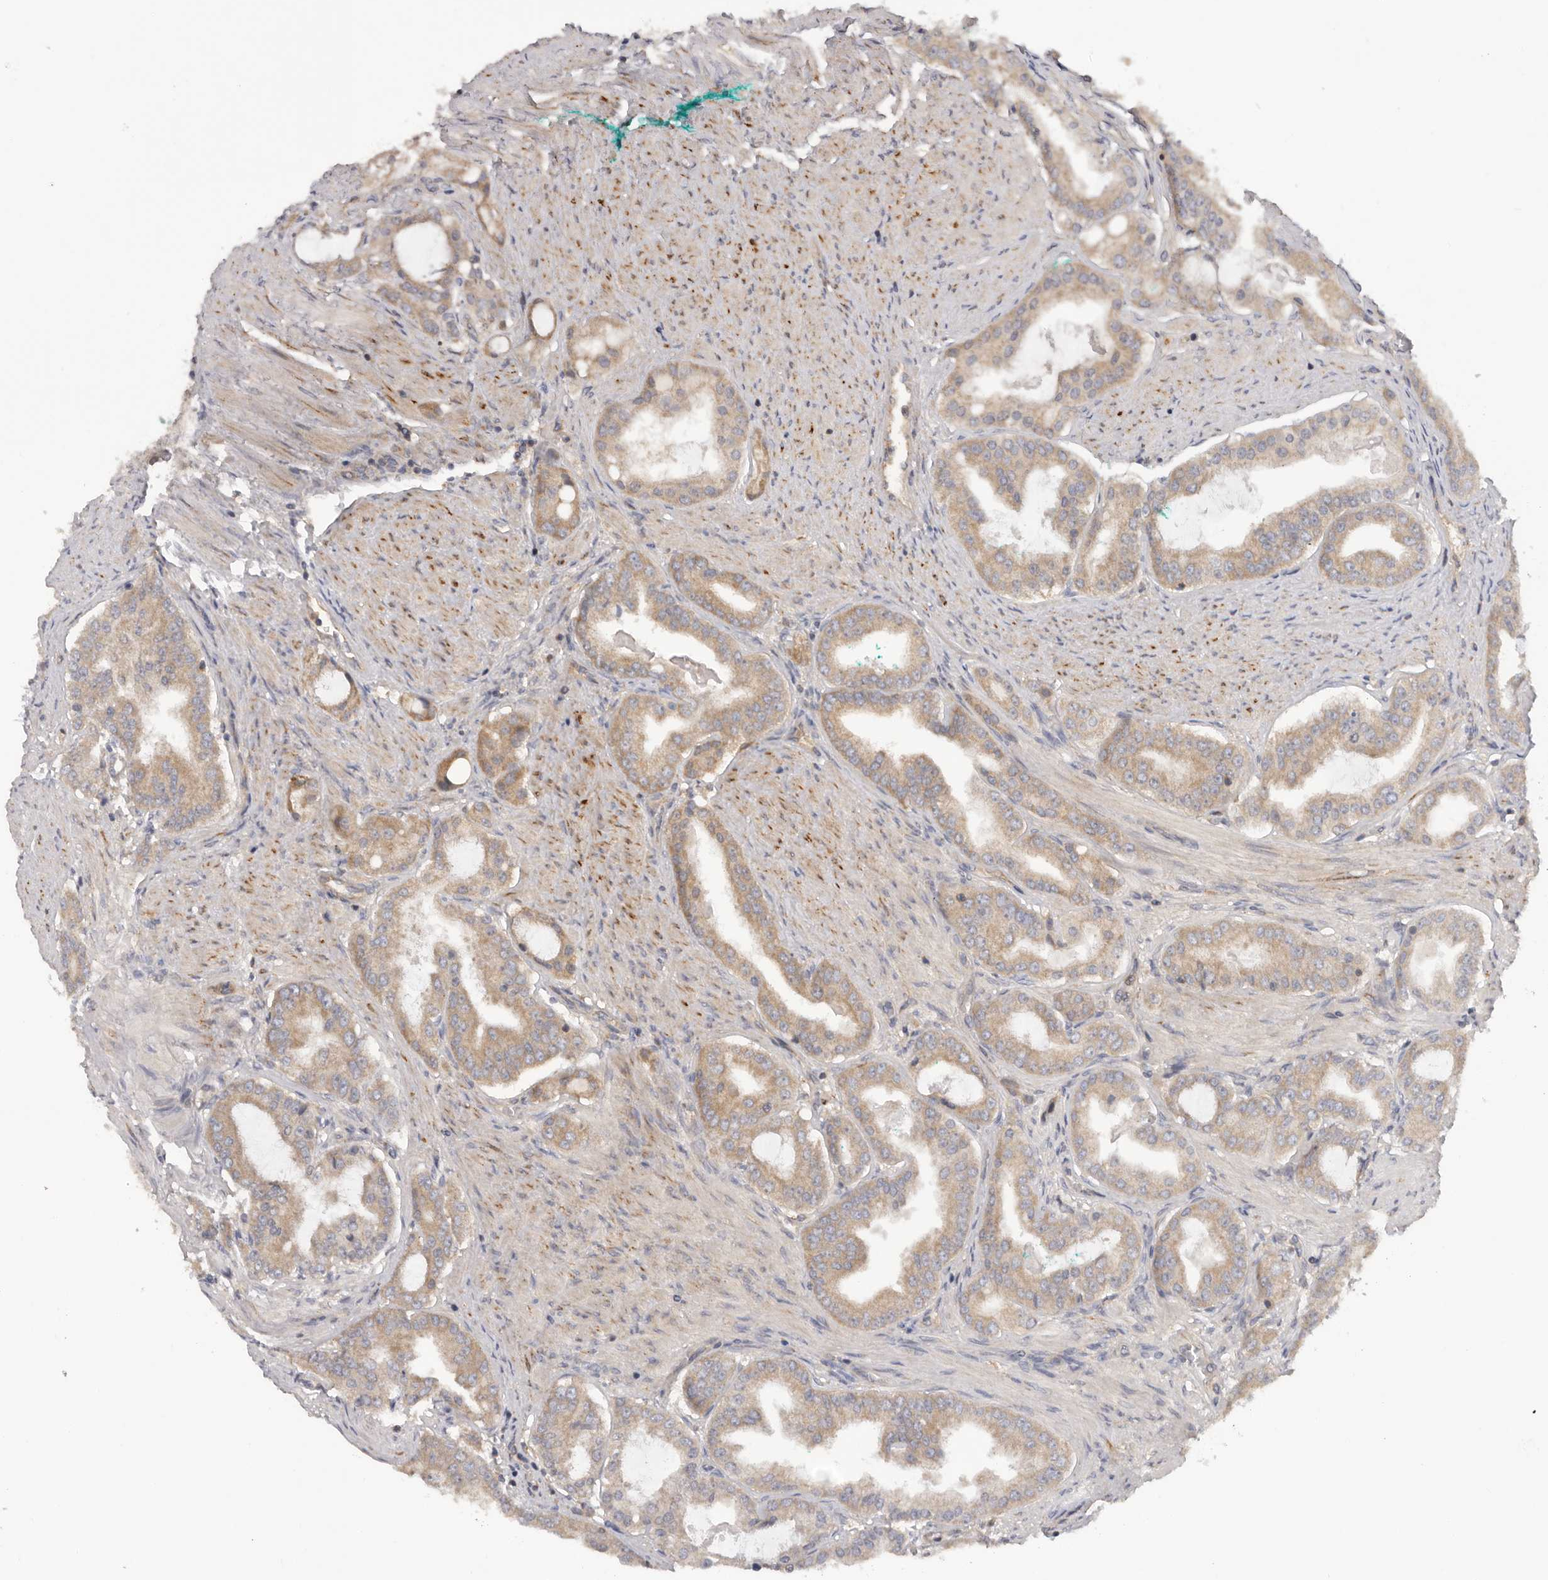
{"staining": {"intensity": "moderate", "quantity": ">75%", "location": "cytoplasmic/membranous"}, "tissue": "prostate cancer", "cell_type": "Tumor cells", "image_type": "cancer", "snomed": [{"axis": "morphology", "description": "Adenocarcinoma, High grade"}, {"axis": "topography", "description": "Prostate"}], "caption": "Immunohistochemical staining of human prostate cancer (adenocarcinoma (high-grade)) exhibits medium levels of moderate cytoplasmic/membranous positivity in about >75% of tumor cells.", "gene": "PPP1R42", "patient": {"sex": "male", "age": 60}}